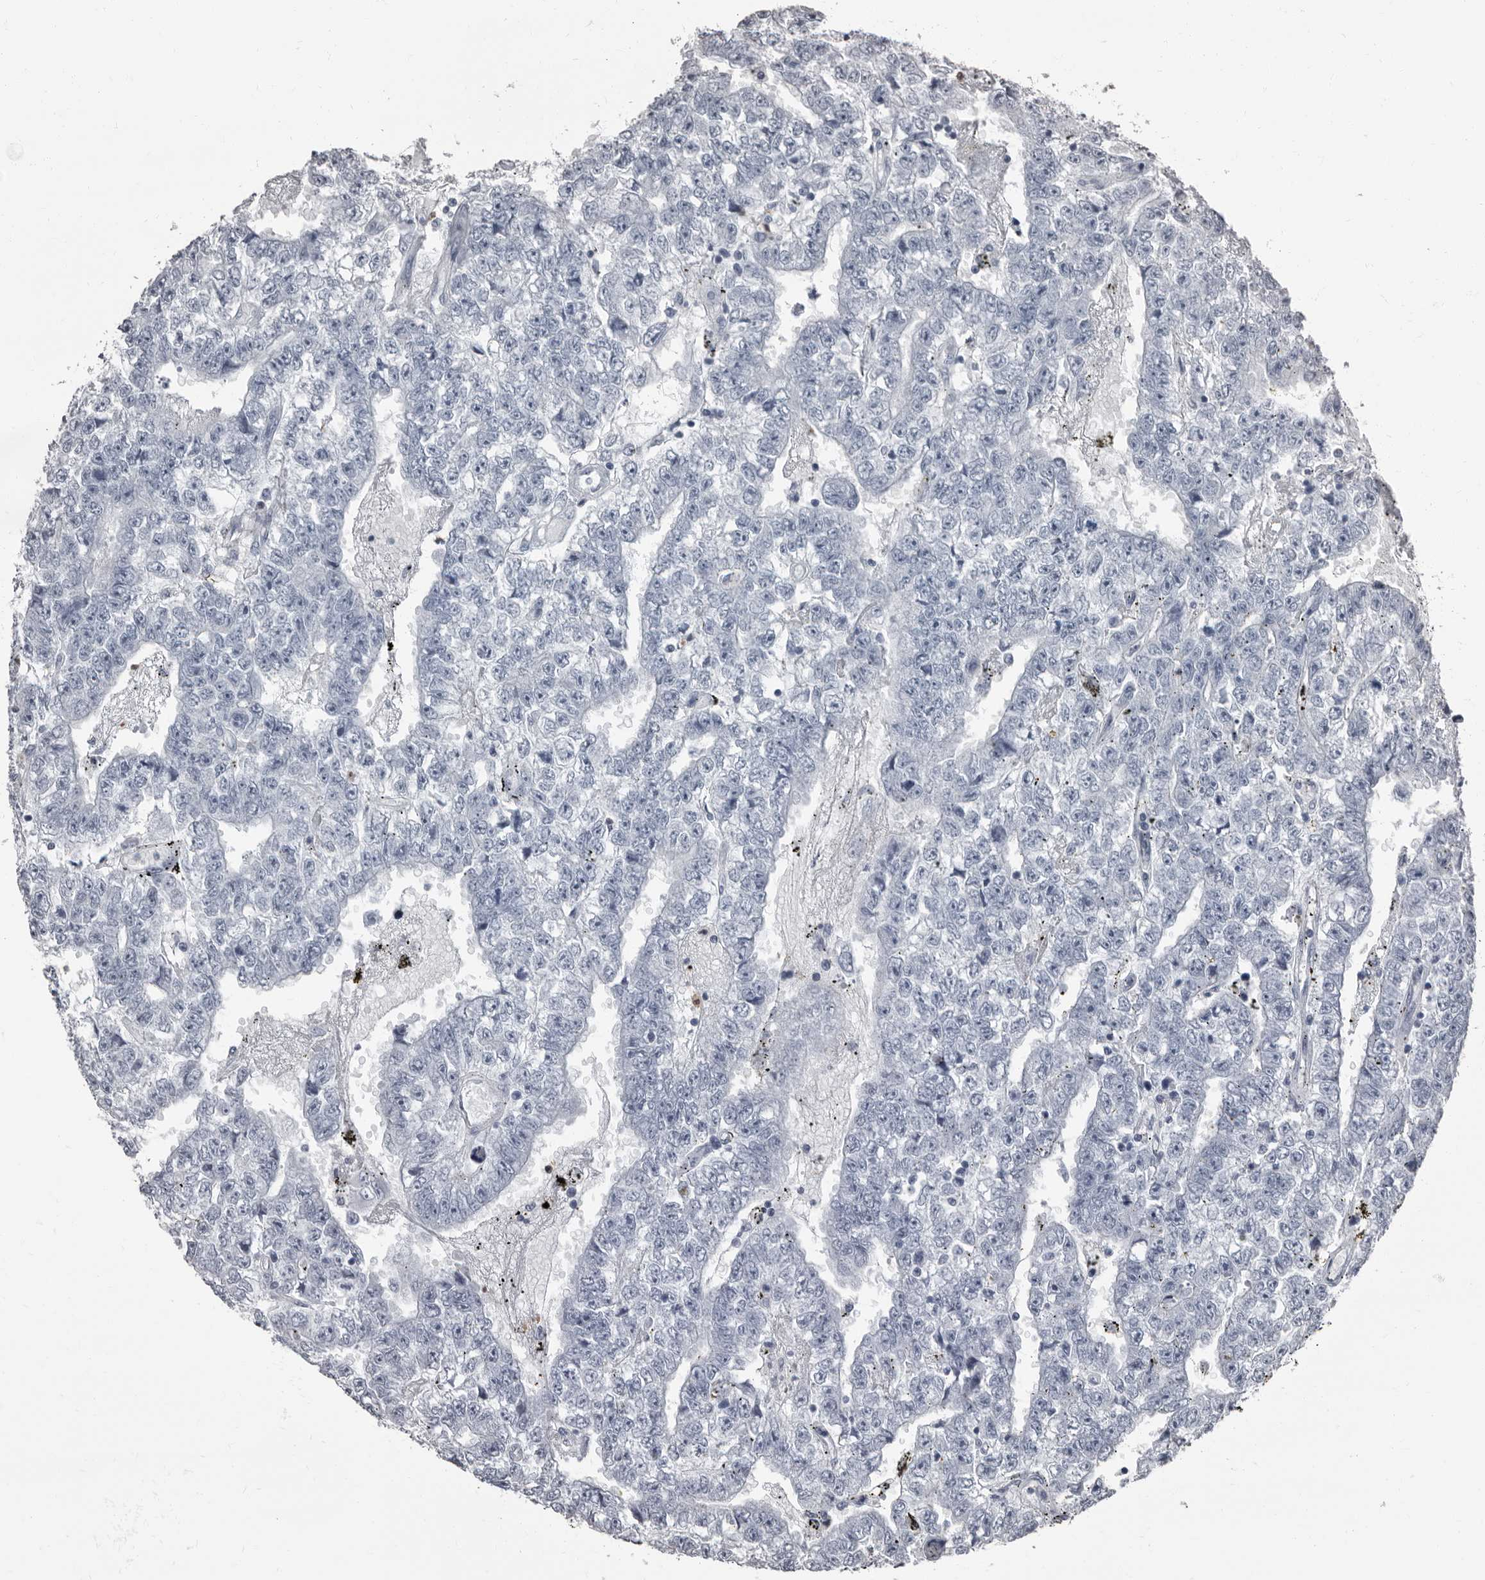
{"staining": {"intensity": "negative", "quantity": "none", "location": "none"}, "tissue": "testis cancer", "cell_type": "Tumor cells", "image_type": "cancer", "snomed": [{"axis": "morphology", "description": "Carcinoma, Embryonal, NOS"}, {"axis": "topography", "description": "Testis"}], "caption": "Tumor cells show no significant protein expression in testis cancer (embryonal carcinoma).", "gene": "TPD52L1", "patient": {"sex": "male", "age": 25}}